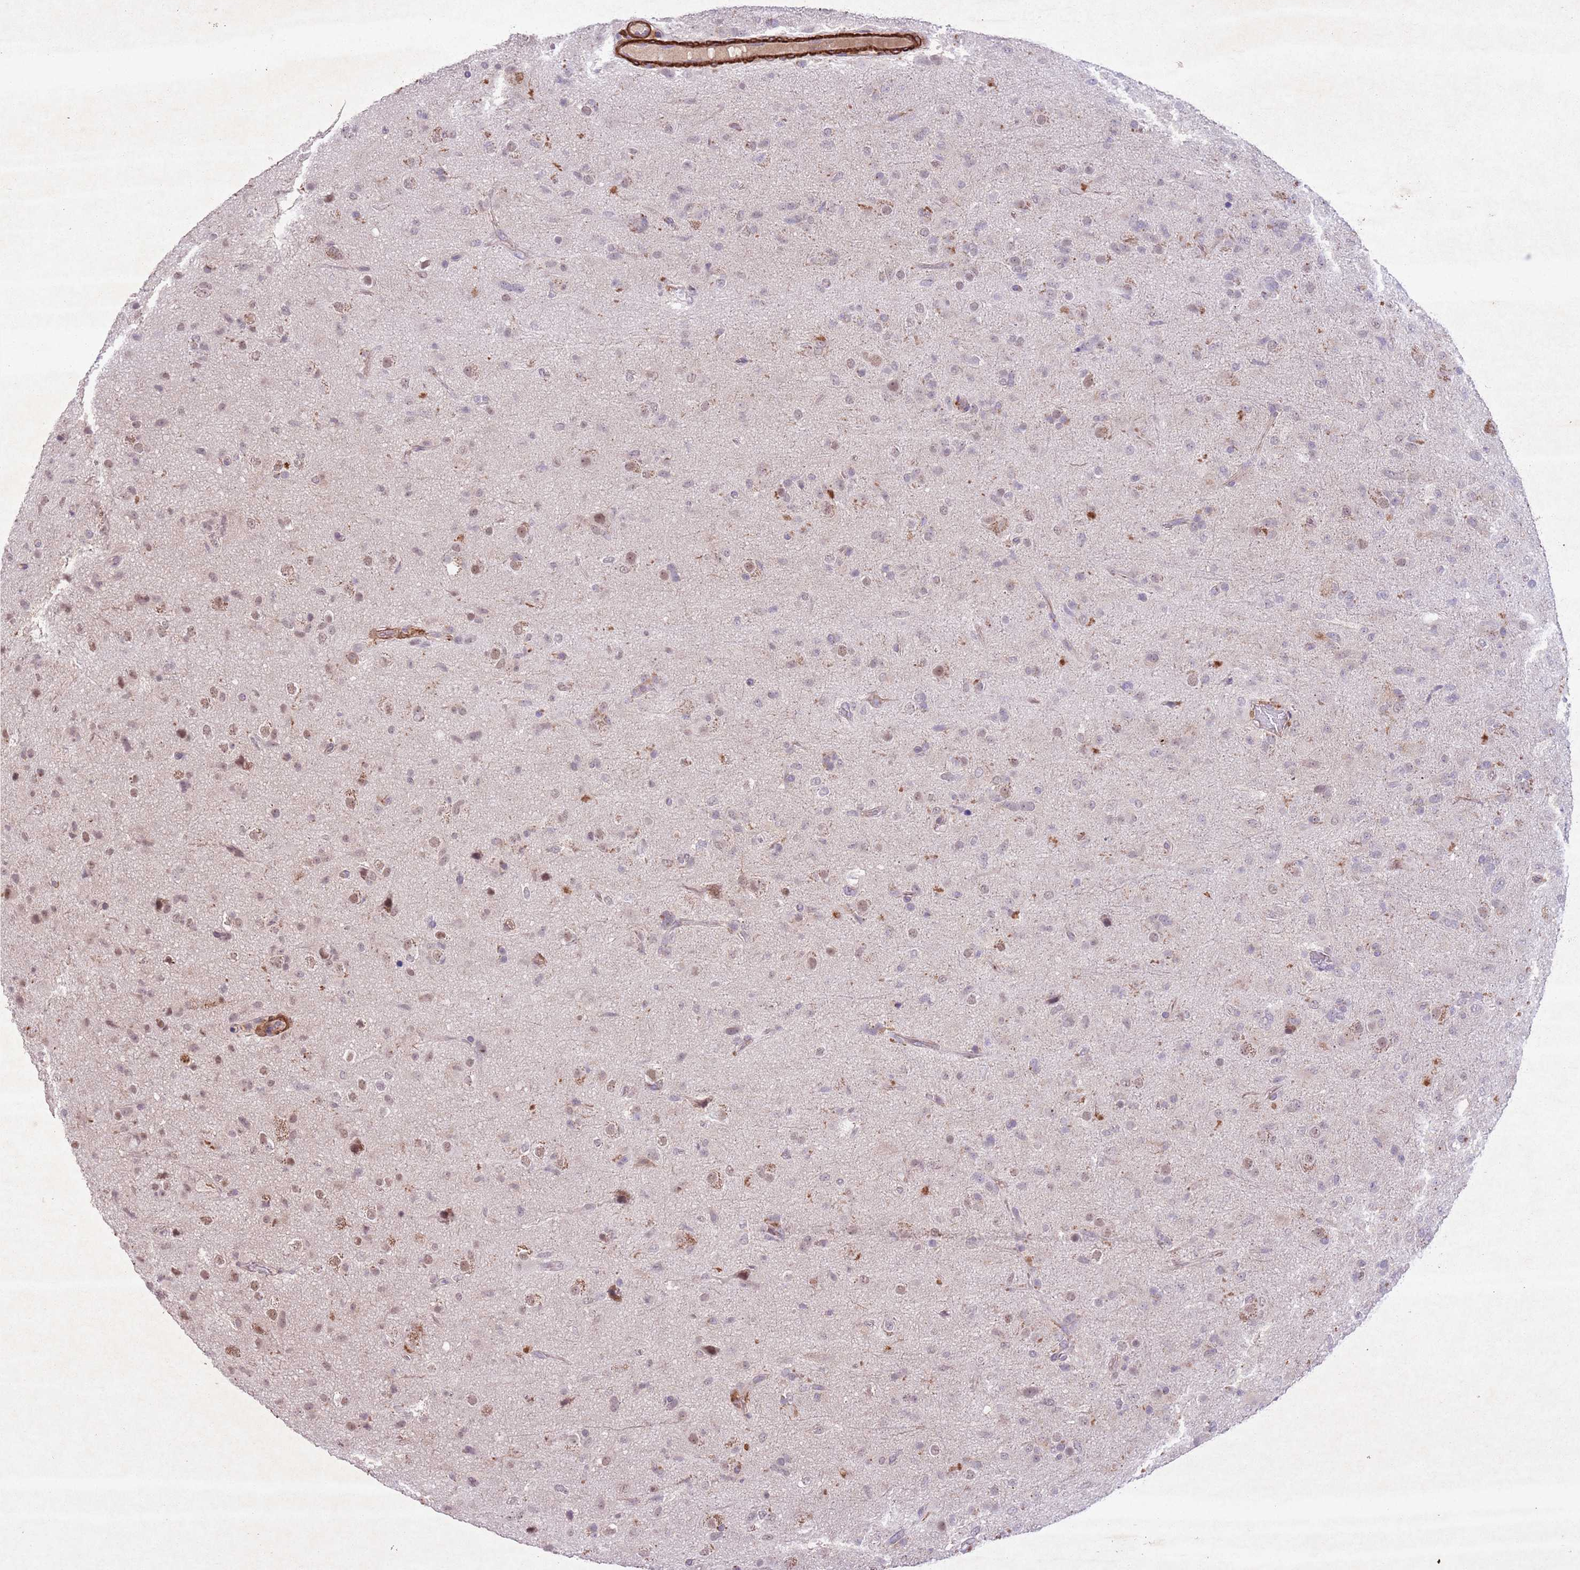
{"staining": {"intensity": "moderate", "quantity": "<25%", "location": "nuclear"}, "tissue": "glioma", "cell_type": "Tumor cells", "image_type": "cancer", "snomed": [{"axis": "morphology", "description": "Glioma, malignant, Low grade"}, {"axis": "topography", "description": "Brain"}], "caption": "Tumor cells show low levels of moderate nuclear expression in approximately <25% of cells in glioma.", "gene": "CCNI", "patient": {"sex": "male", "age": 65}}